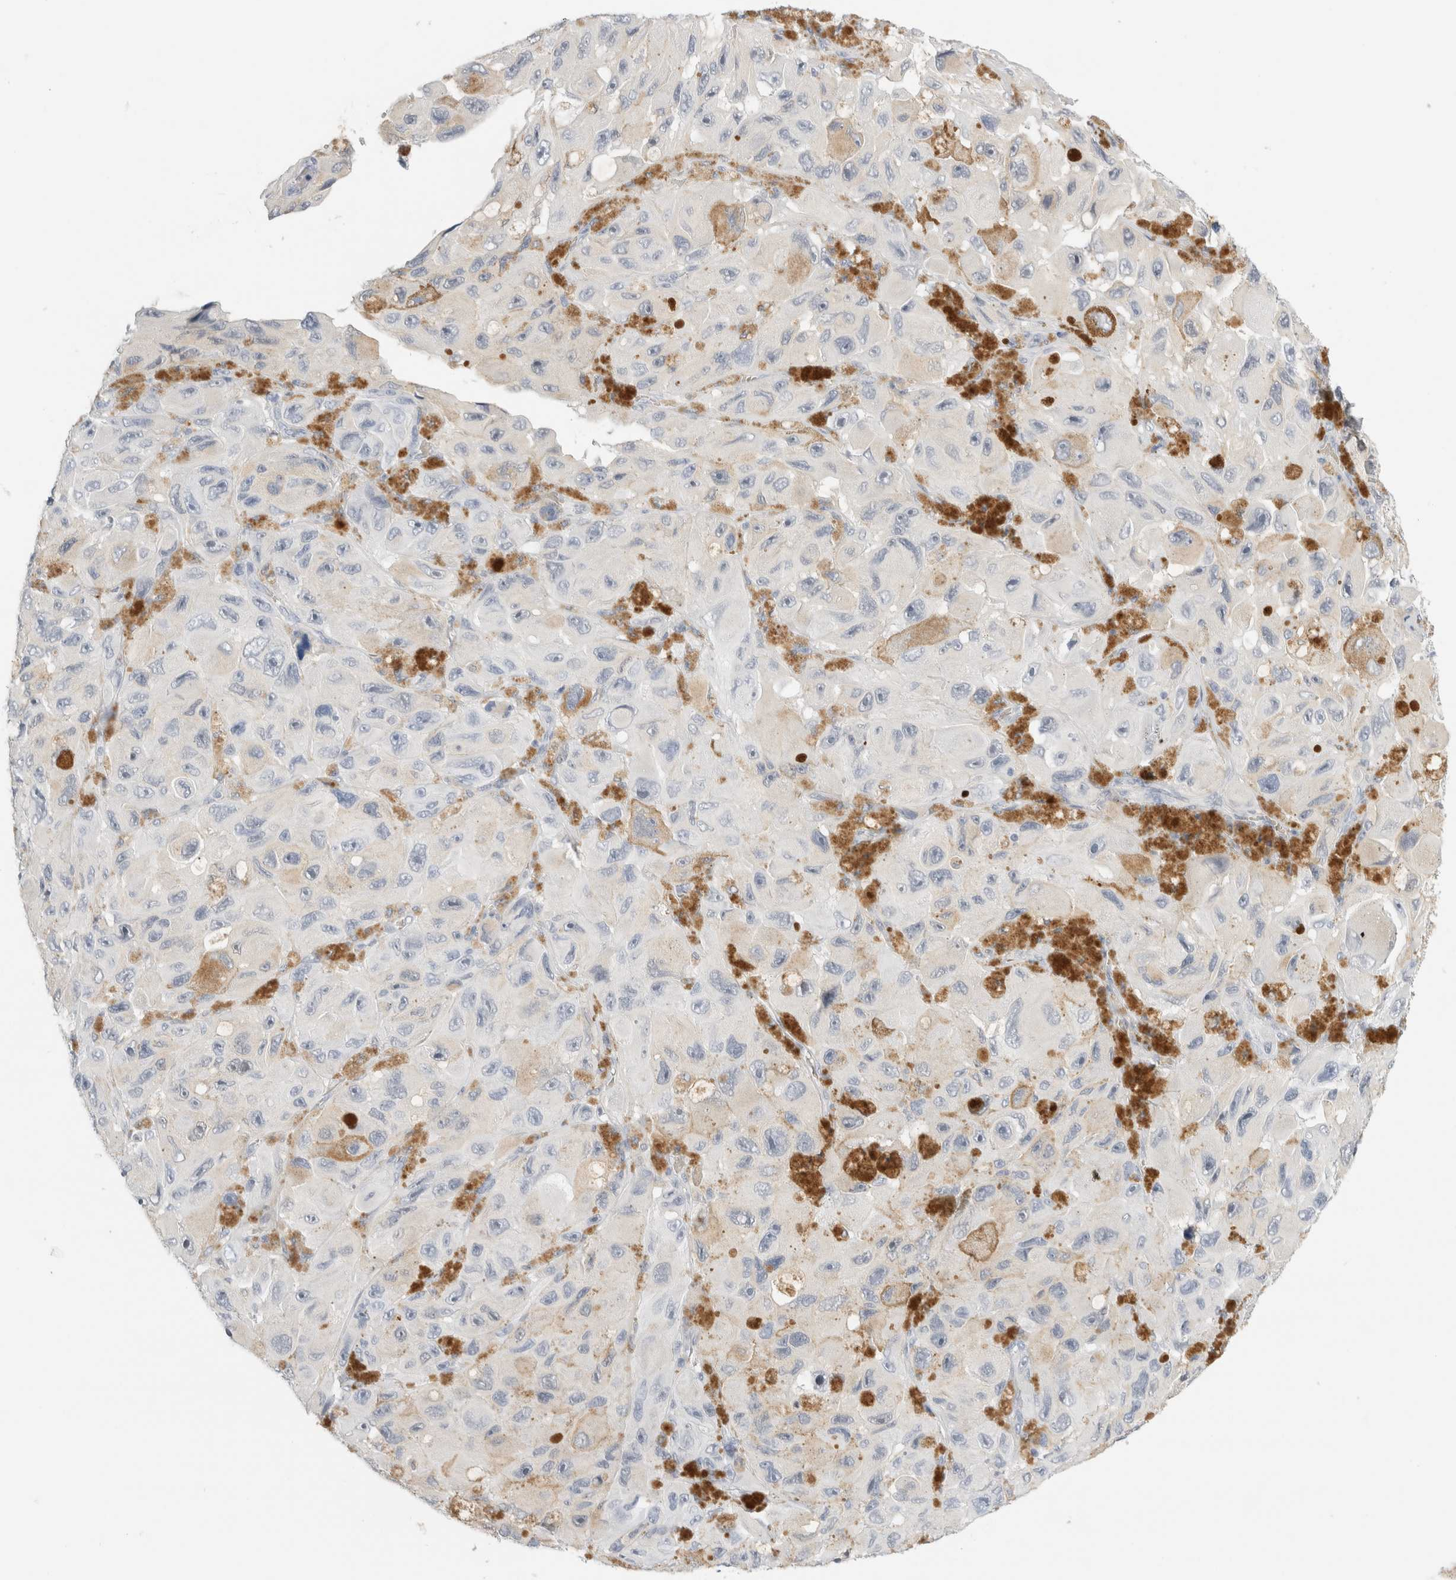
{"staining": {"intensity": "negative", "quantity": "none", "location": "none"}, "tissue": "melanoma", "cell_type": "Tumor cells", "image_type": "cancer", "snomed": [{"axis": "morphology", "description": "Malignant melanoma, NOS"}, {"axis": "topography", "description": "Skin"}], "caption": "Human melanoma stained for a protein using IHC displays no staining in tumor cells.", "gene": "ADAM30", "patient": {"sex": "female", "age": 73}}